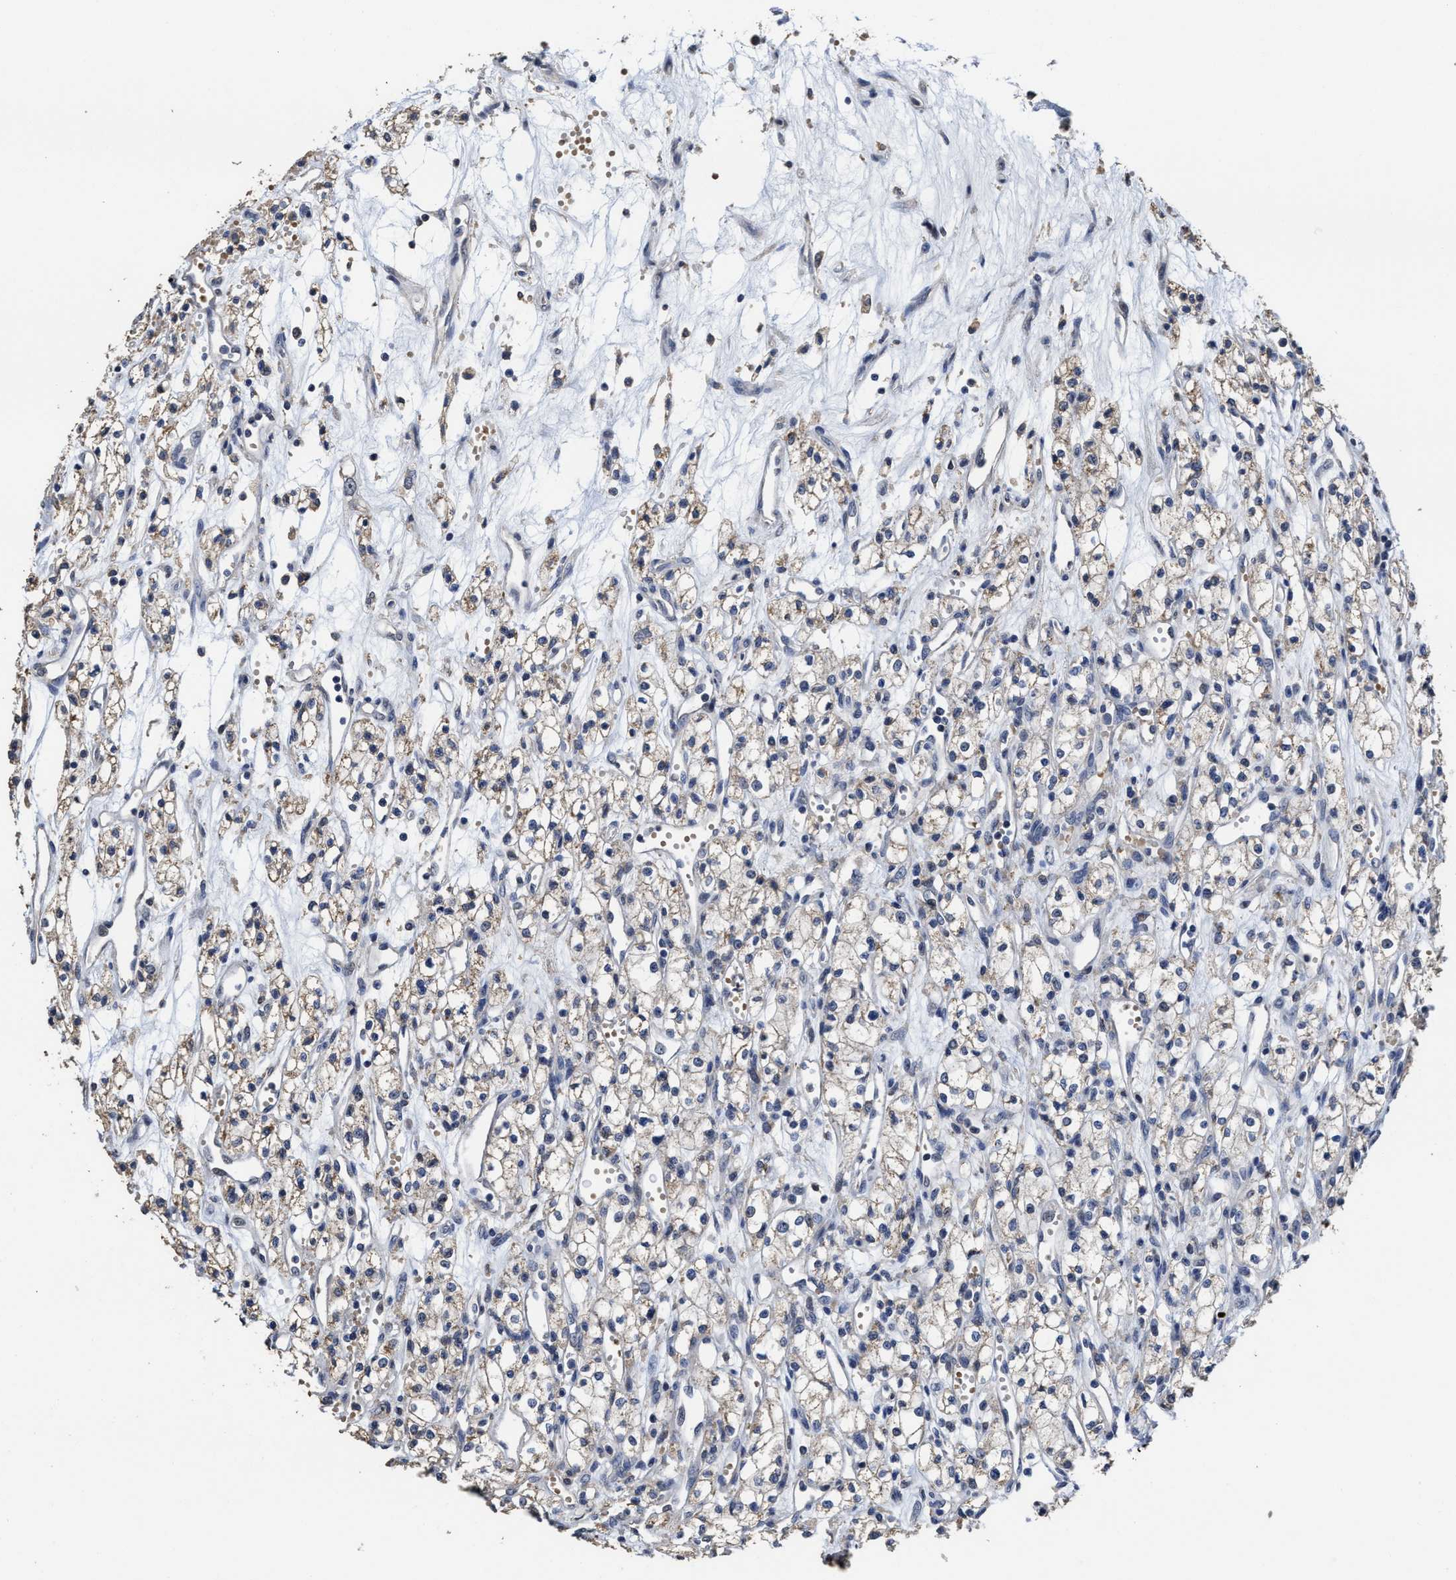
{"staining": {"intensity": "weak", "quantity": "<25%", "location": "cytoplasmic/membranous"}, "tissue": "renal cancer", "cell_type": "Tumor cells", "image_type": "cancer", "snomed": [{"axis": "morphology", "description": "Adenocarcinoma, NOS"}, {"axis": "topography", "description": "Kidney"}], "caption": "IHC photomicrograph of human renal cancer stained for a protein (brown), which demonstrates no expression in tumor cells. (DAB (3,3'-diaminobenzidine) immunohistochemistry, high magnification).", "gene": "ZFAT", "patient": {"sex": "male", "age": 59}}